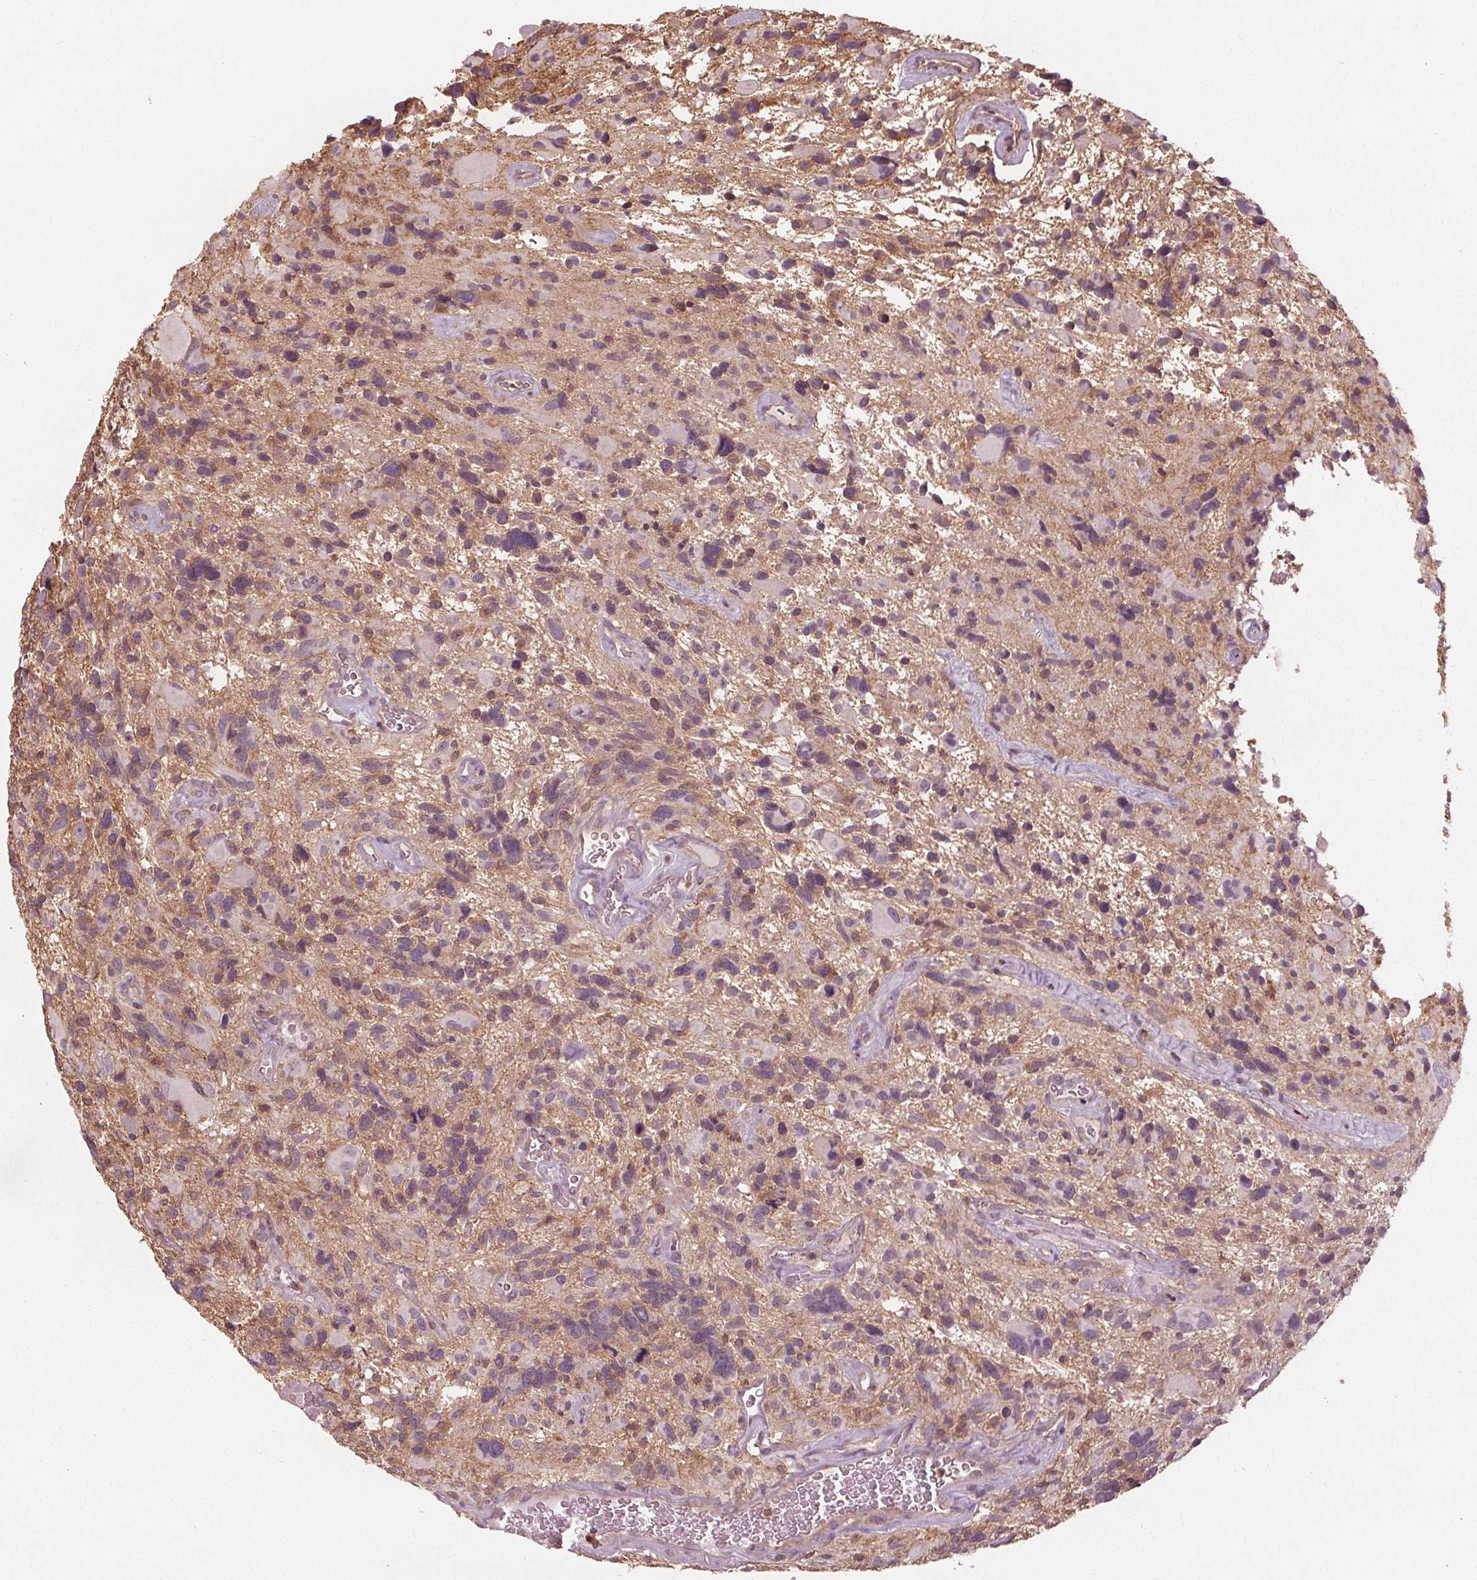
{"staining": {"intensity": "weak", "quantity": "<25%", "location": "cytoplasmic/membranous"}, "tissue": "glioma", "cell_type": "Tumor cells", "image_type": "cancer", "snomed": [{"axis": "morphology", "description": "Glioma, malignant, High grade"}, {"axis": "topography", "description": "Brain"}], "caption": "Glioma was stained to show a protein in brown. There is no significant staining in tumor cells.", "gene": "GNB2", "patient": {"sex": "male", "age": 49}}